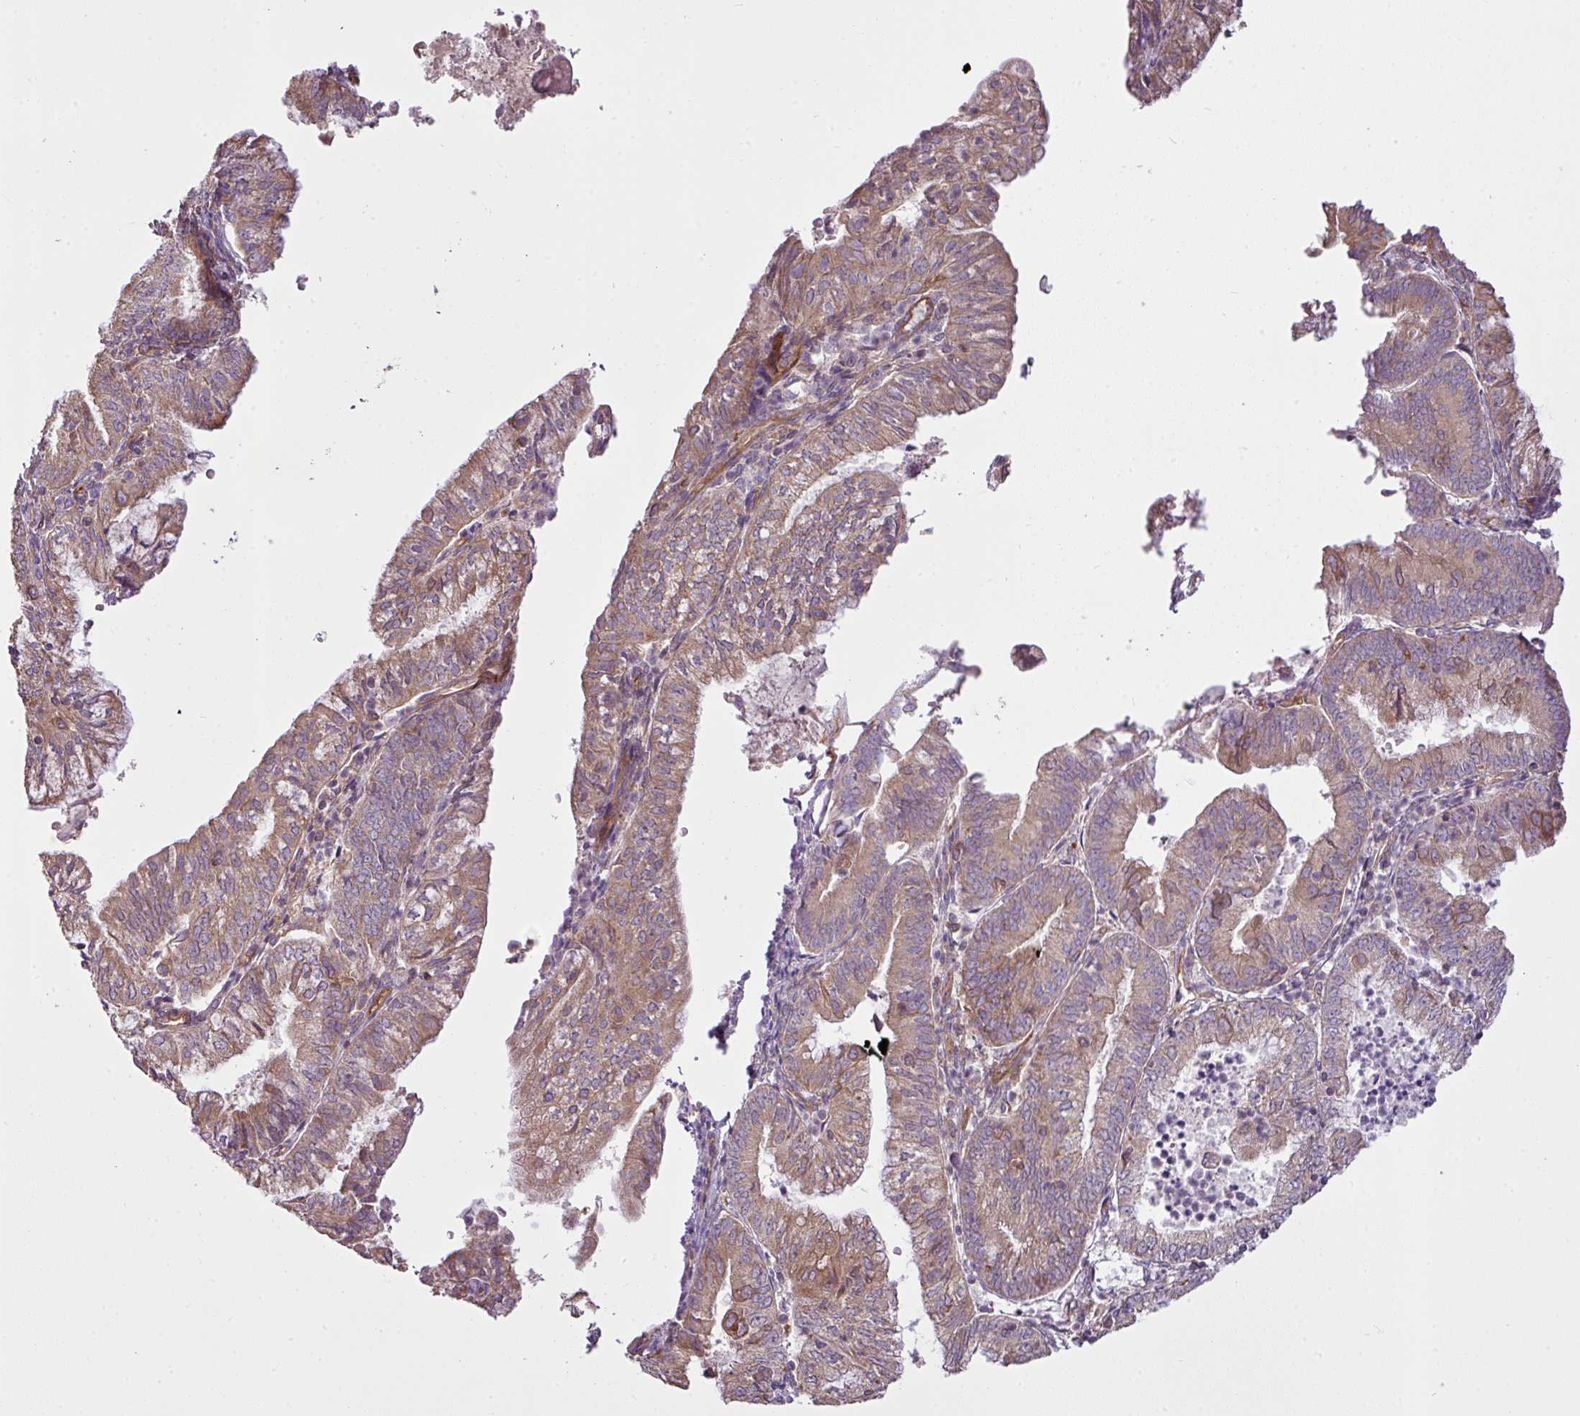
{"staining": {"intensity": "moderate", "quantity": ">75%", "location": "cytoplasmic/membranous"}, "tissue": "endometrial cancer", "cell_type": "Tumor cells", "image_type": "cancer", "snomed": [{"axis": "morphology", "description": "Adenocarcinoma, NOS"}, {"axis": "topography", "description": "Endometrium"}], "caption": "The photomicrograph reveals a brown stain indicating the presence of a protein in the cytoplasmic/membranous of tumor cells in endometrial adenocarcinoma. (Brightfield microscopy of DAB IHC at high magnification).", "gene": "COX18", "patient": {"sex": "female", "age": 55}}